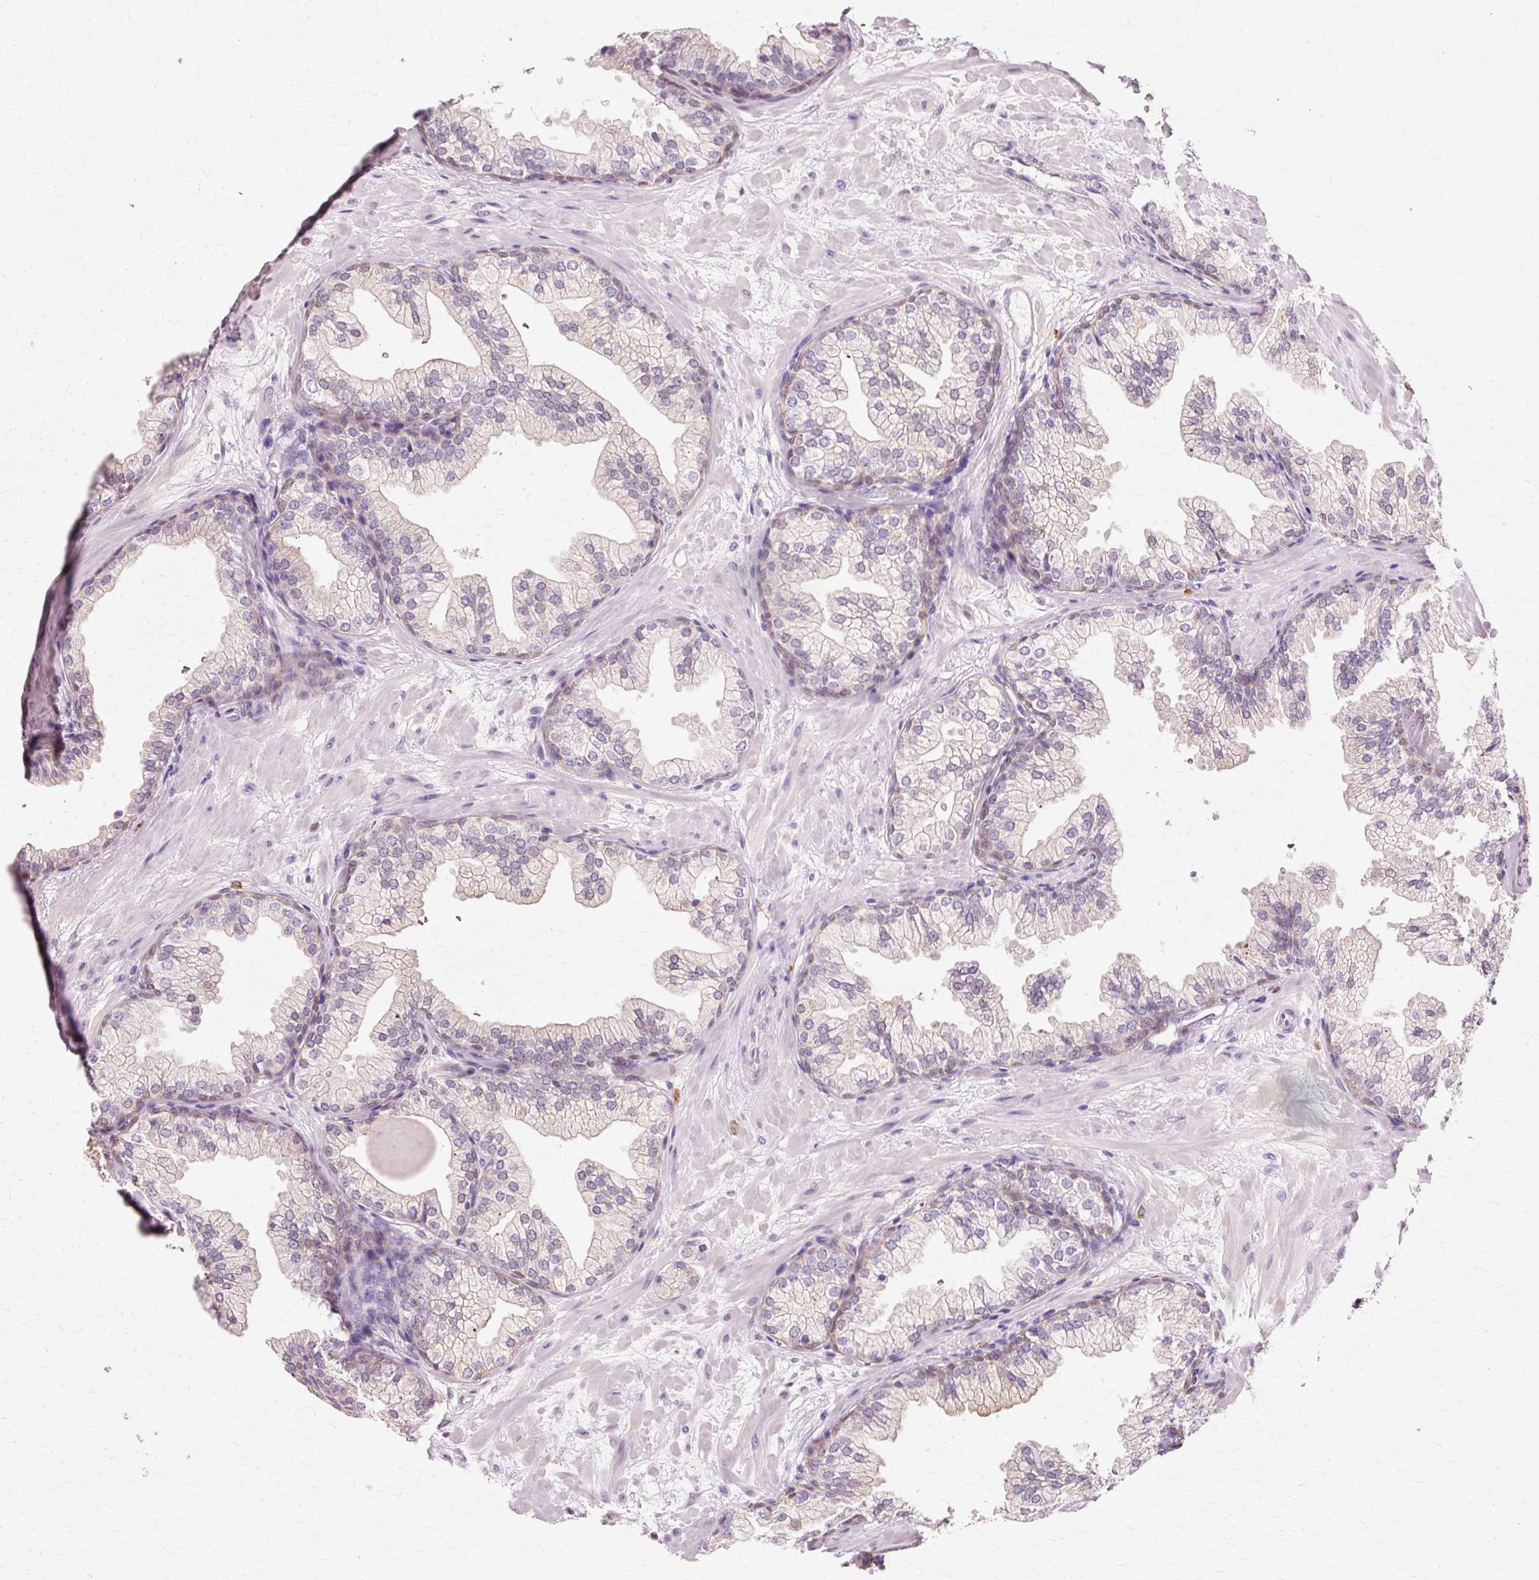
{"staining": {"intensity": "weak", "quantity": "25%-75%", "location": "cytoplasmic/membranous,nuclear"}, "tissue": "prostate", "cell_type": "Glandular cells", "image_type": "normal", "snomed": [{"axis": "morphology", "description": "Normal tissue, NOS"}, {"axis": "topography", "description": "Prostate"}, {"axis": "topography", "description": "Peripheral nerve tissue"}], "caption": "Immunohistochemical staining of normal human prostate displays weak cytoplasmic/membranous,nuclear protein expression in approximately 25%-75% of glandular cells.", "gene": "VN1R2", "patient": {"sex": "male", "age": 61}}